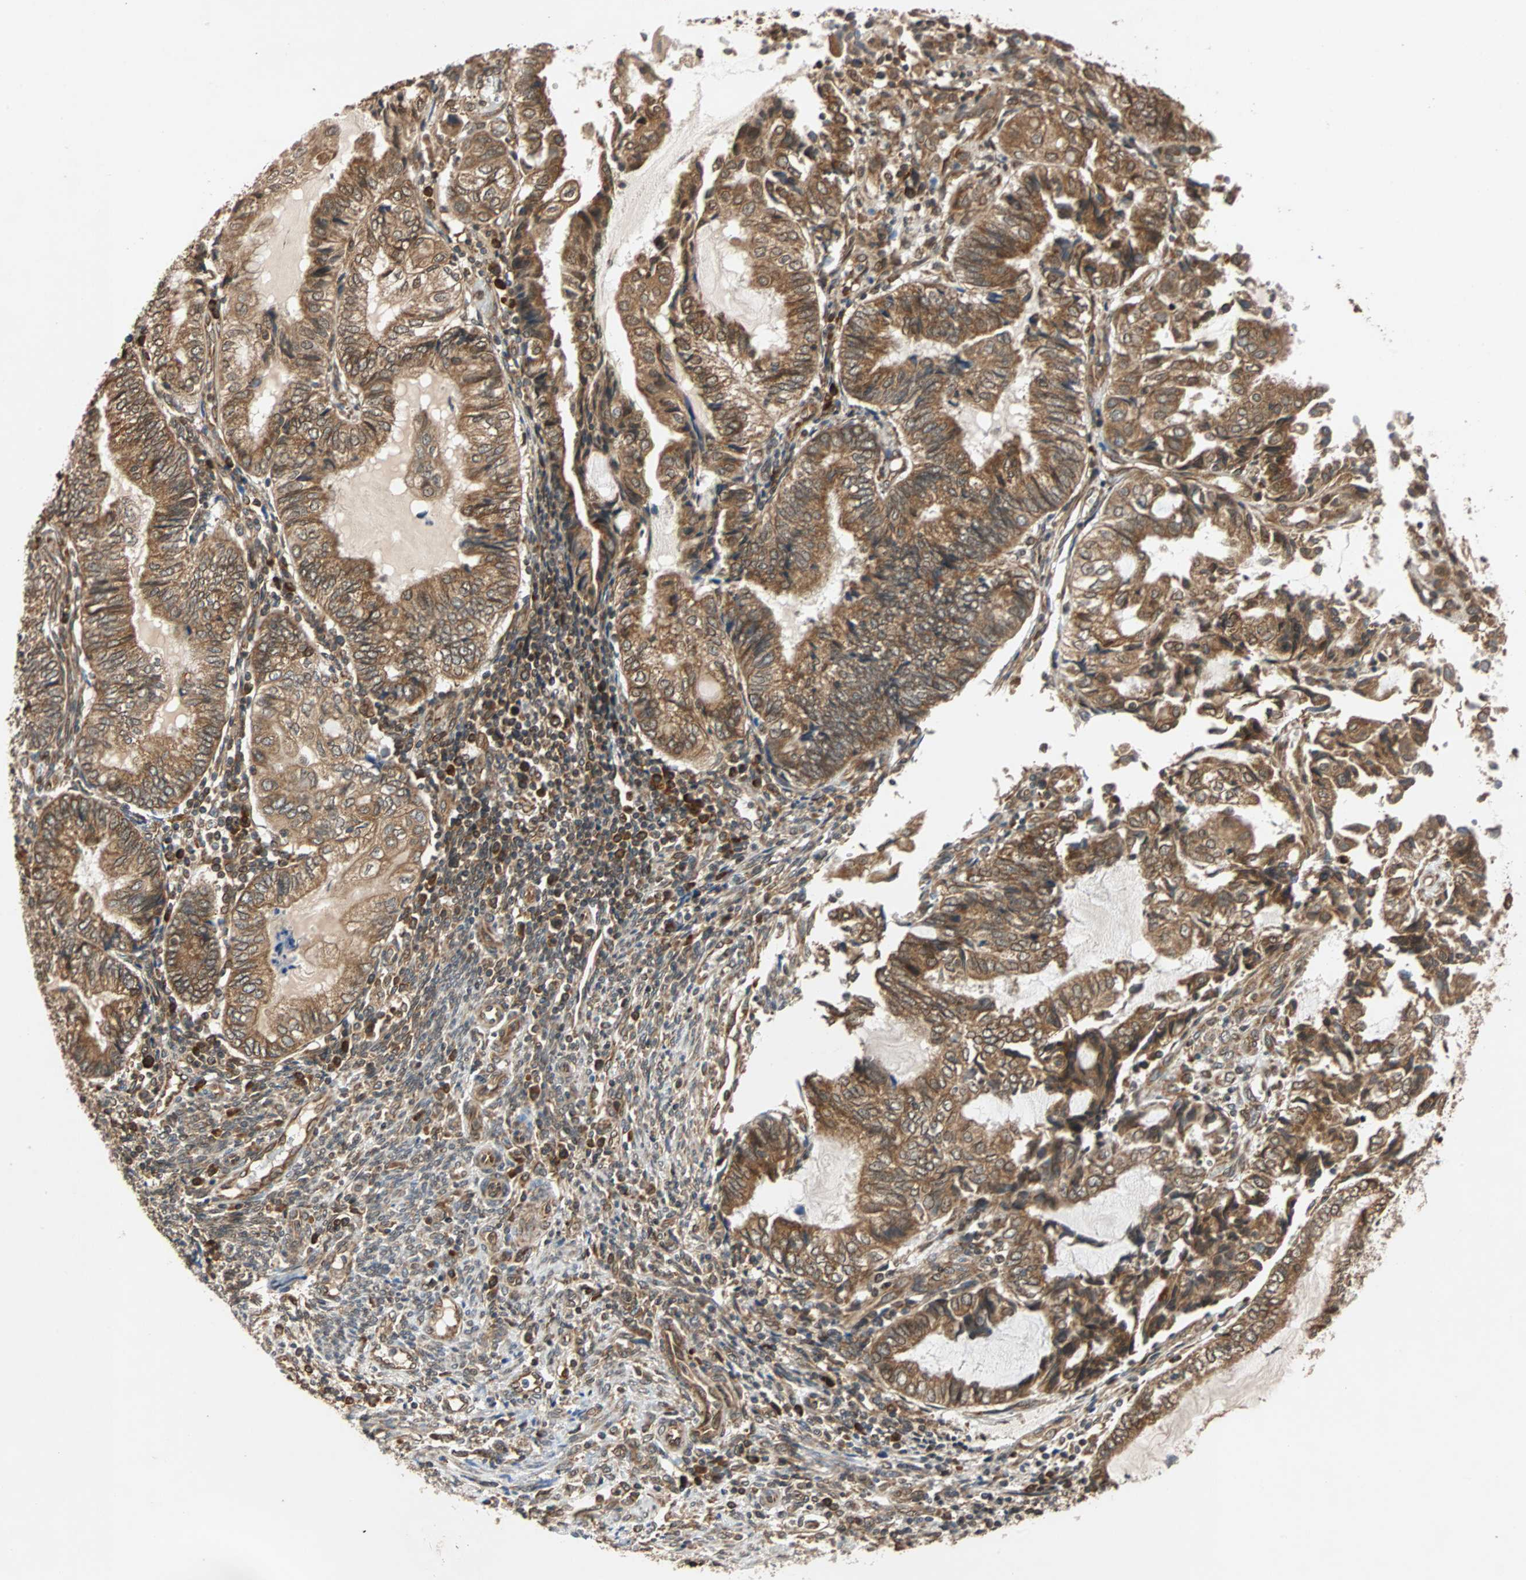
{"staining": {"intensity": "moderate", "quantity": ">75%", "location": "cytoplasmic/membranous"}, "tissue": "endometrial cancer", "cell_type": "Tumor cells", "image_type": "cancer", "snomed": [{"axis": "morphology", "description": "Adenocarcinoma, NOS"}, {"axis": "topography", "description": "Uterus"}, {"axis": "topography", "description": "Endometrium"}], "caption": "Immunohistochemistry micrograph of neoplastic tissue: human adenocarcinoma (endometrial) stained using IHC exhibits medium levels of moderate protein expression localized specifically in the cytoplasmic/membranous of tumor cells, appearing as a cytoplasmic/membranous brown color.", "gene": "AUP1", "patient": {"sex": "female", "age": 70}}